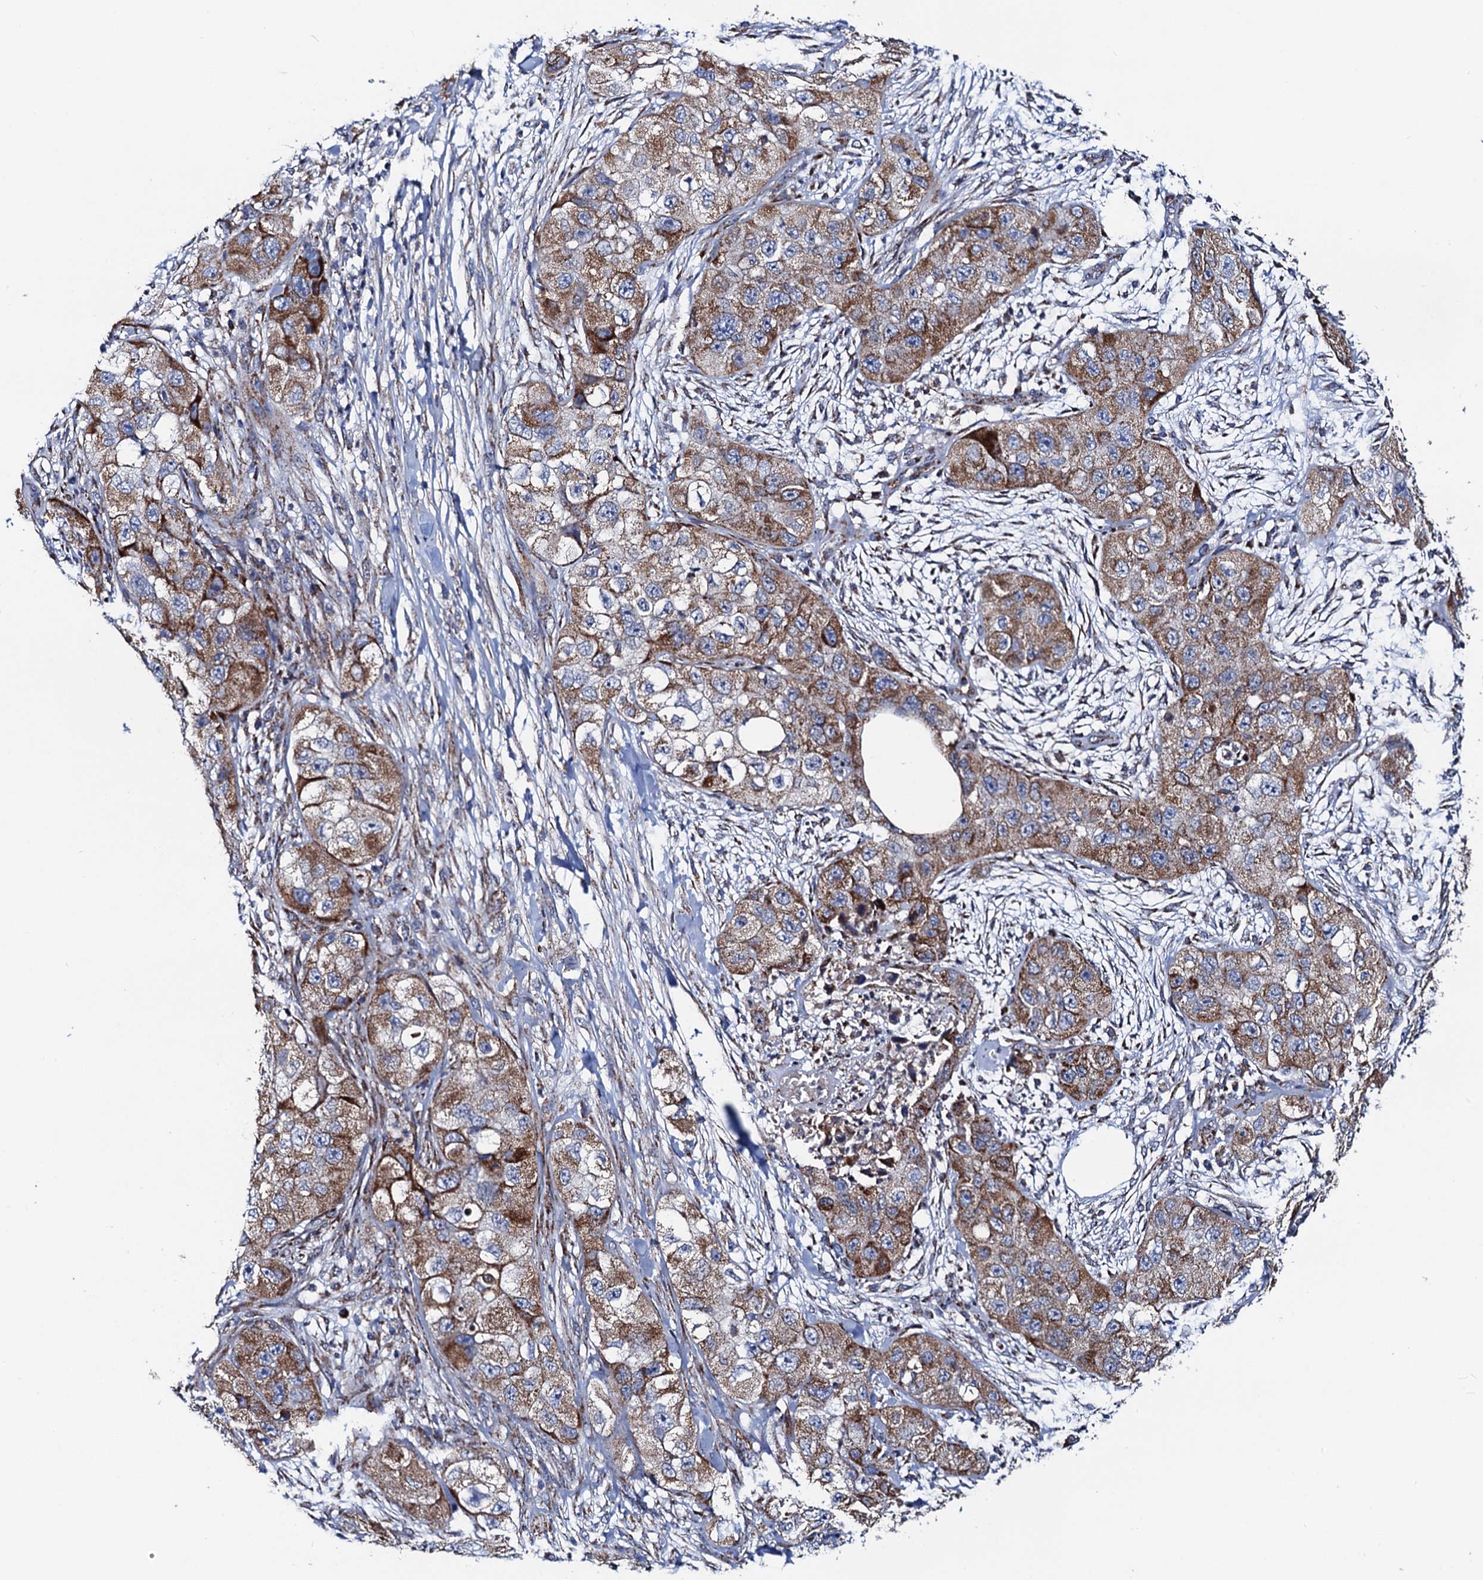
{"staining": {"intensity": "moderate", "quantity": ">75%", "location": "cytoplasmic/membranous"}, "tissue": "skin cancer", "cell_type": "Tumor cells", "image_type": "cancer", "snomed": [{"axis": "morphology", "description": "Squamous cell carcinoma, NOS"}, {"axis": "topography", "description": "Skin"}, {"axis": "topography", "description": "Subcutis"}], "caption": "A brown stain shows moderate cytoplasmic/membranous expression of a protein in human skin cancer (squamous cell carcinoma) tumor cells.", "gene": "PTCD3", "patient": {"sex": "male", "age": 73}}